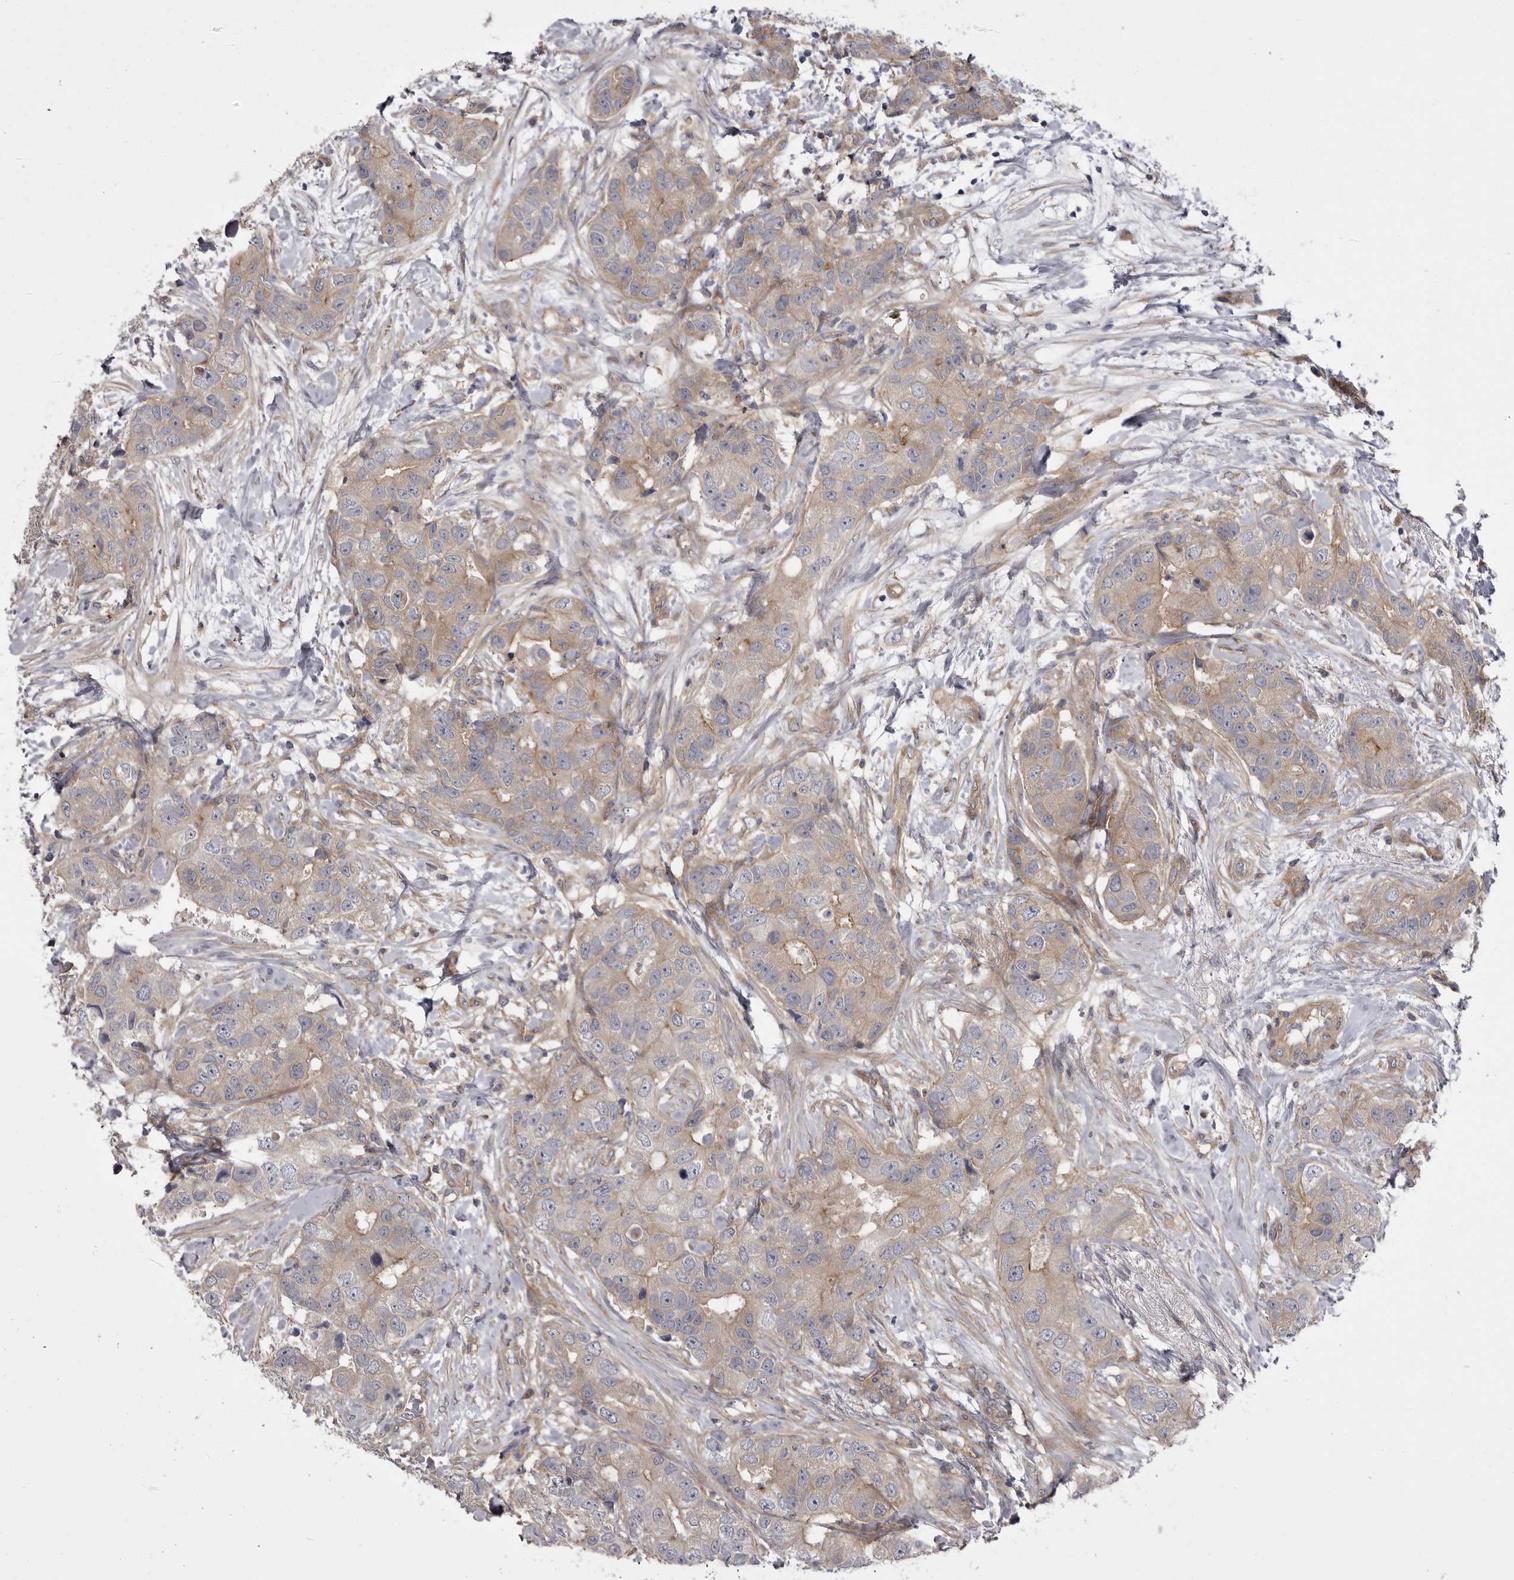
{"staining": {"intensity": "weak", "quantity": "<25%", "location": "cytoplasmic/membranous"}, "tissue": "breast cancer", "cell_type": "Tumor cells", "image_type": "cancer", "snomed": [{"axis": "morphology", "description": "Duct carcinoma"}, {"axis": "topography", "description": "Breast"}], "caption": "Tumor cells show no significant protein positivity in breast cancer.", "gene": "OSBPL9", "patient": {"sex": "female", "age": 62}}